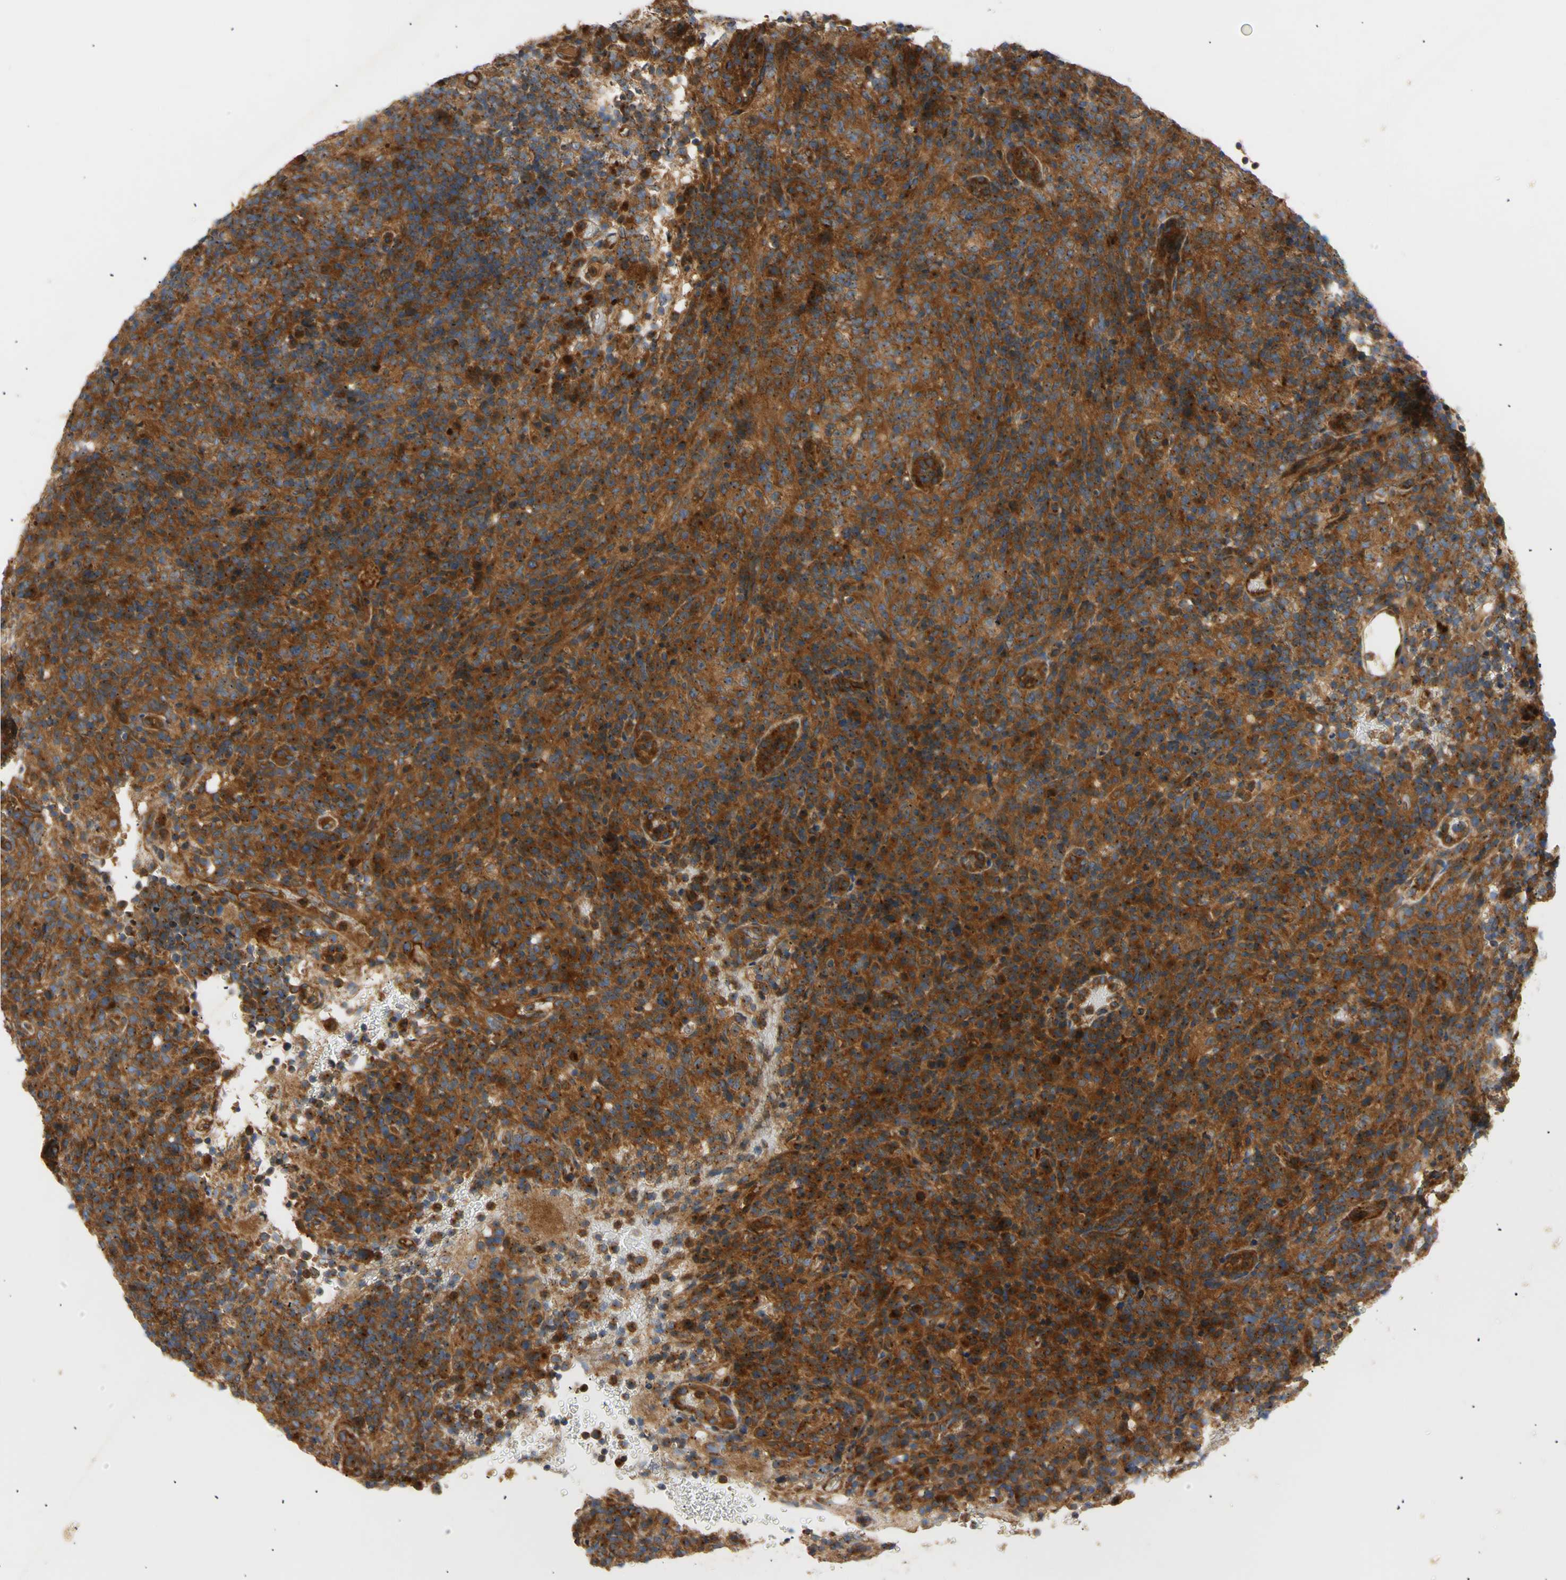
{"staining": {"intensity": "strong", "quantity": "25%-75%", "location": "cytoplasmic/membranous"}, "tissue": "lymphoma", "cell_type": "Tumor cells", "image_type": "cancer", "snomed": [{"axis": "morphology", "description": "Malignant lymphoma, non-Hodgkin's type, High grade"}, {"axis": "topography", "description": "Lymph node"}], "caption": "High-magnification brightfield microscopy of lymphoma stained with DAB (brown) and counterstained with hematoxylin (blue). tumor cells exhibit strong cytoplasmic/membranous staining is present in approximately25%-75% of cells.", "gene": "TUBG2", "patient": {"sex": "female", "age": 76}}